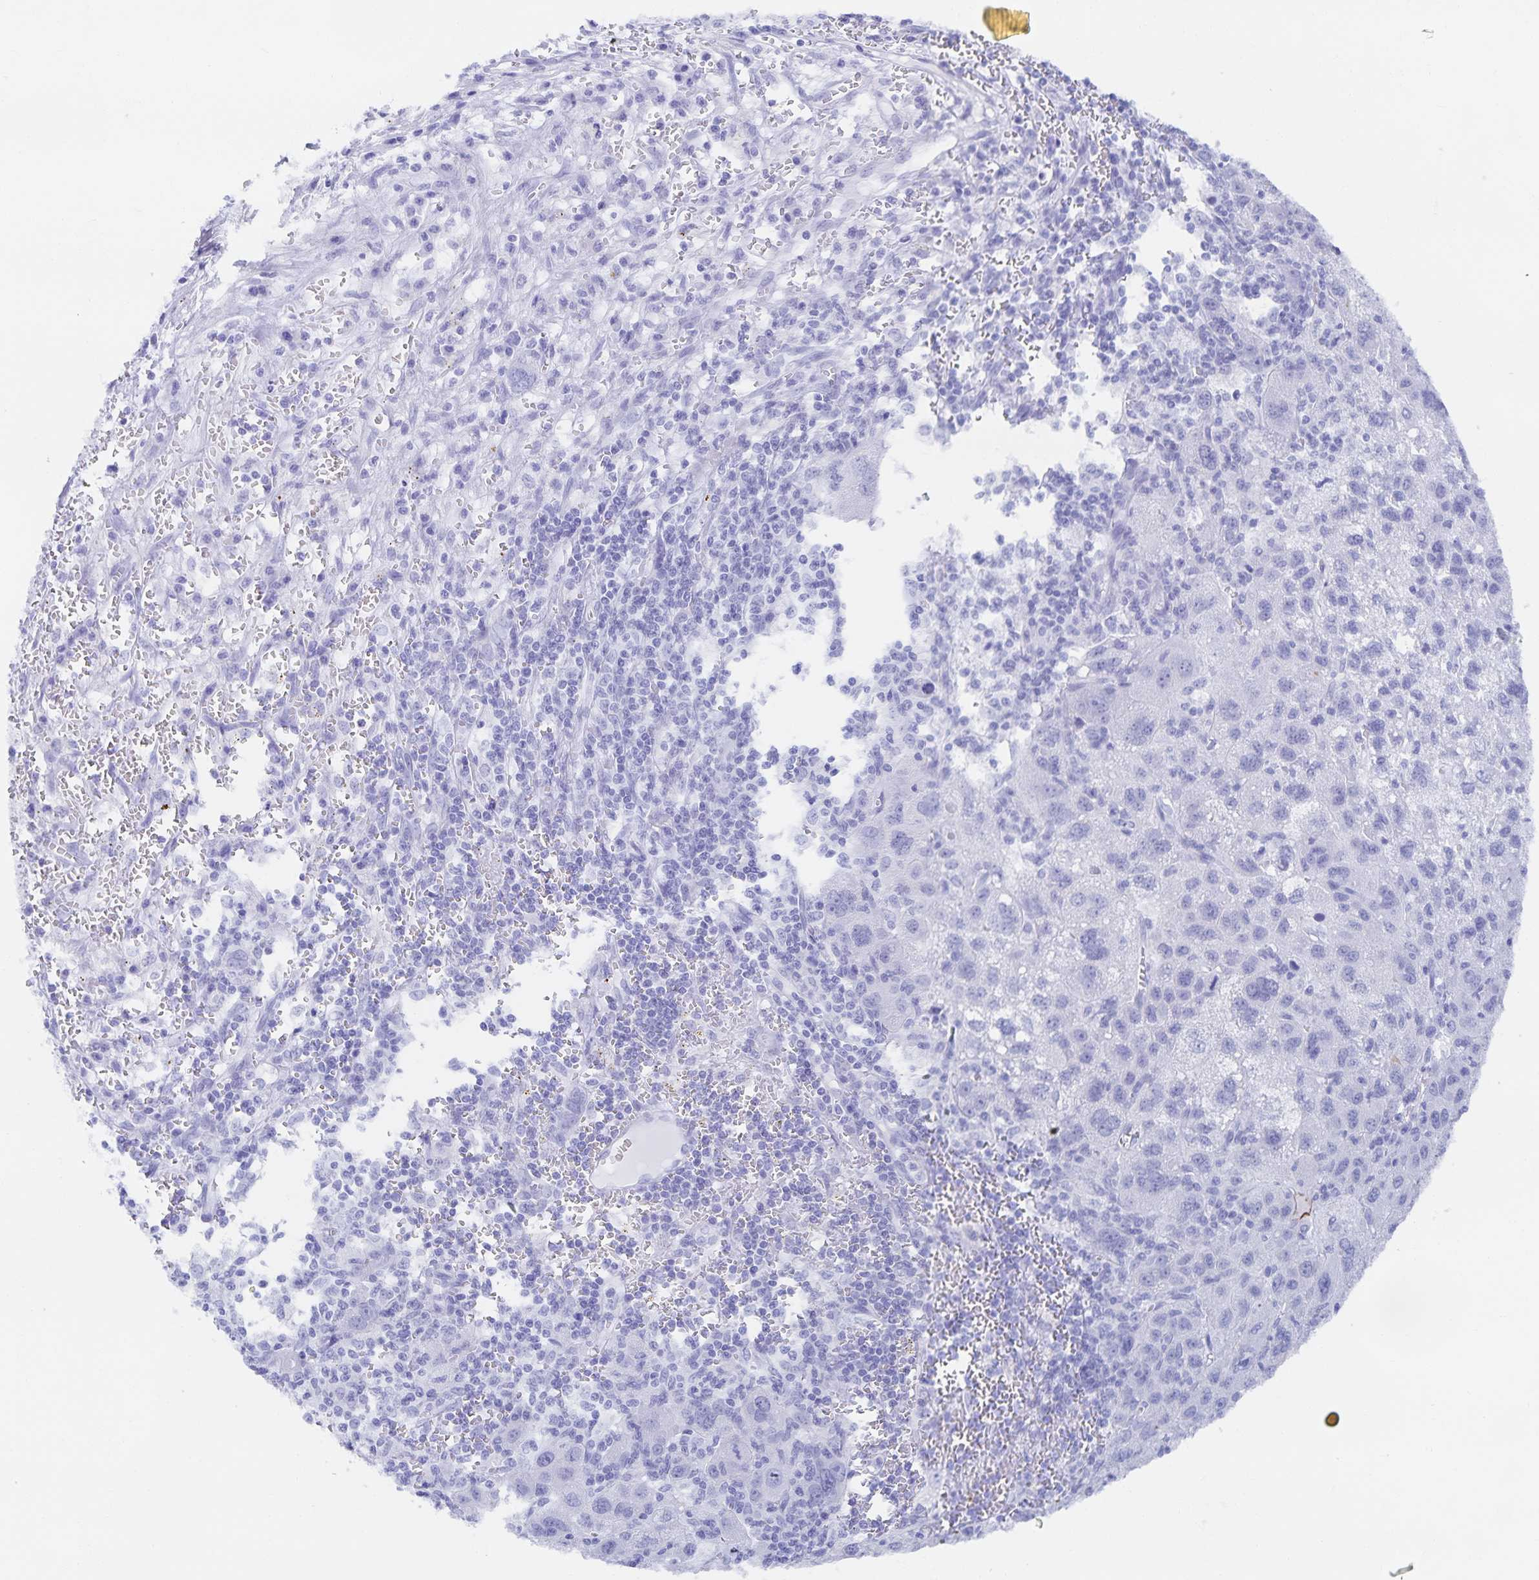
{"staining": {"intensity": "negative", "quantity": "none", "location": "none"}, "tissue": "liver cancer", "cell_type": "Tumor cells", "image_type": "cancer", "snomed": [{"axis": "morphology", "description": "Carcinoma, Hepatocellular, NOS"}, {"axis": "topography", "description": "Liver"}], "caption": "The image reveals no staining of tumor cells in liver hepatocellular carcinoma. (DAB immunohistochemistry visualized using brightfield microscopy, high magnification).", "gene": "SNTN", "patient": {"sex": "female", "age": 77}}